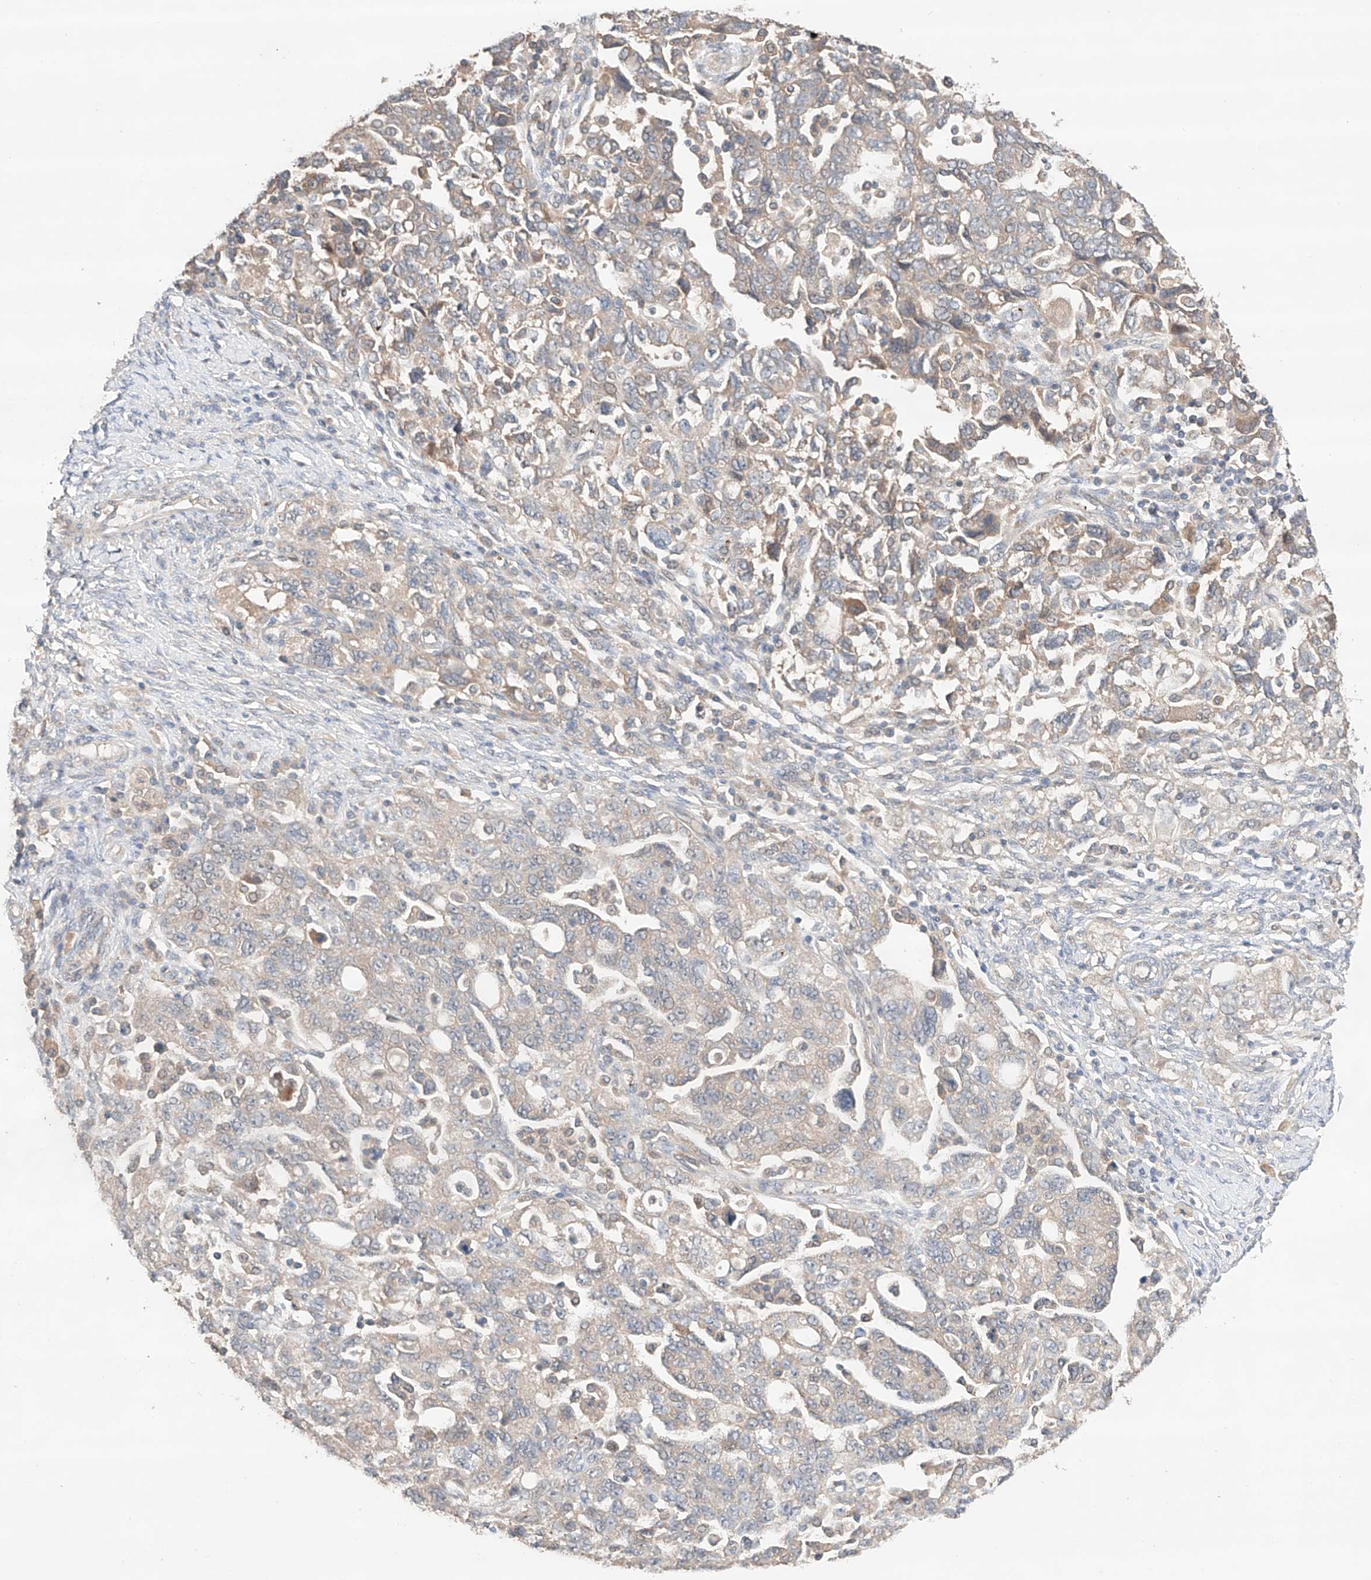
{"staining": {"intensity": "negative", "quantity": "none", "location": "none"}, "tissue": "ovarian cancer", "cell_type": "Tumor cells", "image_type": "cancer", "snomed": [{"axis": "morphology", "description": "Carcinoma, NOS"}, {"axis": "morphology", "description": "Cystadenocarcinoma, serous, NOS"}, {"axis": "topography", "description": "Ovary"}], "caption": "An image of human ovarian cancer is negative for staining in tumor cells.", "gene": "ZFHX2", "patient": {"sex": "female", "age": 69}}